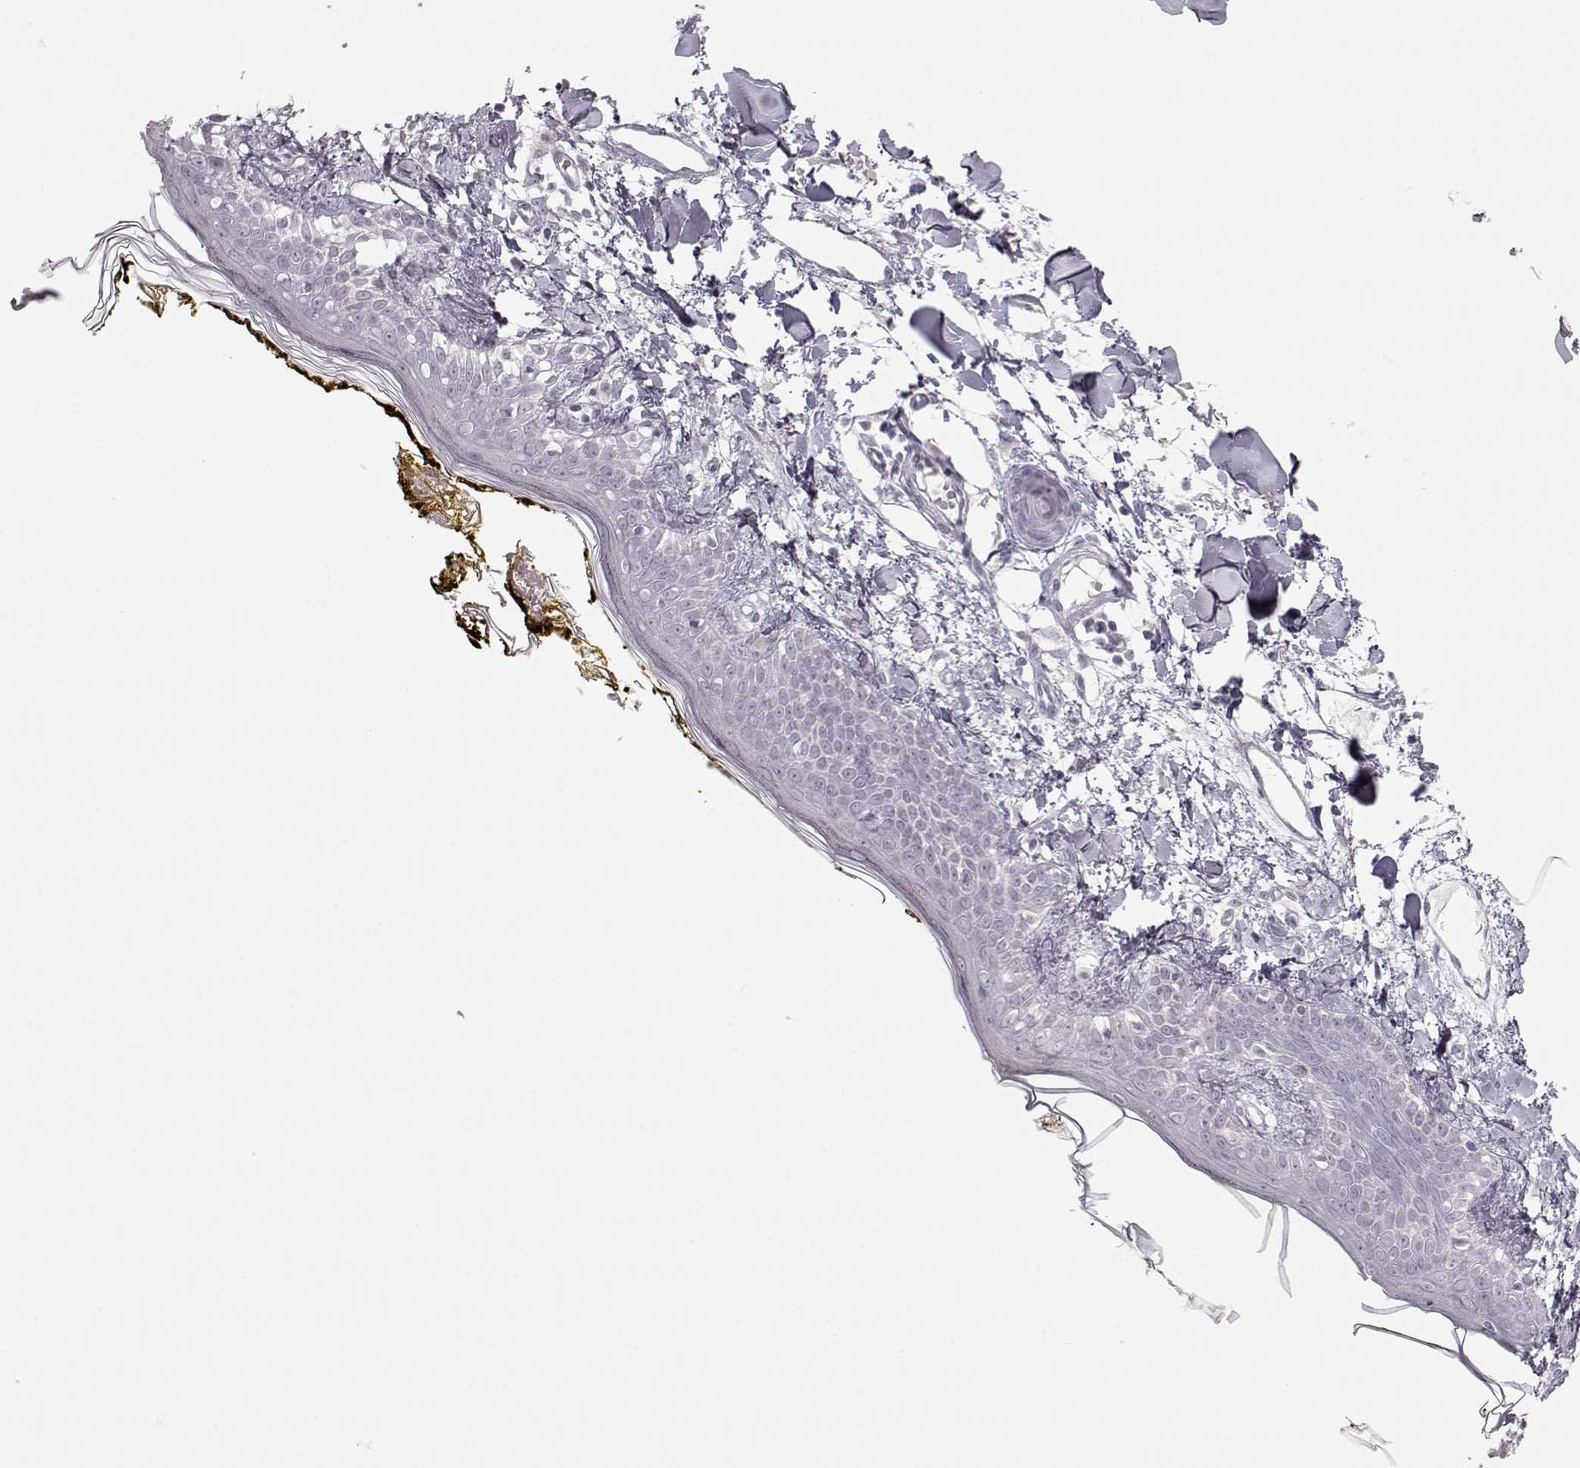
{"staining": {"intensity": "negative", "quantity": "none", "location": "none"}, "tissue": "skin", "cell_type": "Fibroblasts", "image_type": "normal", "snomed": [{"axis": "morphology", "description": "Normal tissue, NOS"}, {"axis": "topography", "description": "Skin"}], "caption": "High power microscopy image of an IHC micrograph of unremarkable skin, revealing no significant expression in fibroblasts.", "gene": "FAM205A", "patient": {"sex": "male", "age": 76}}